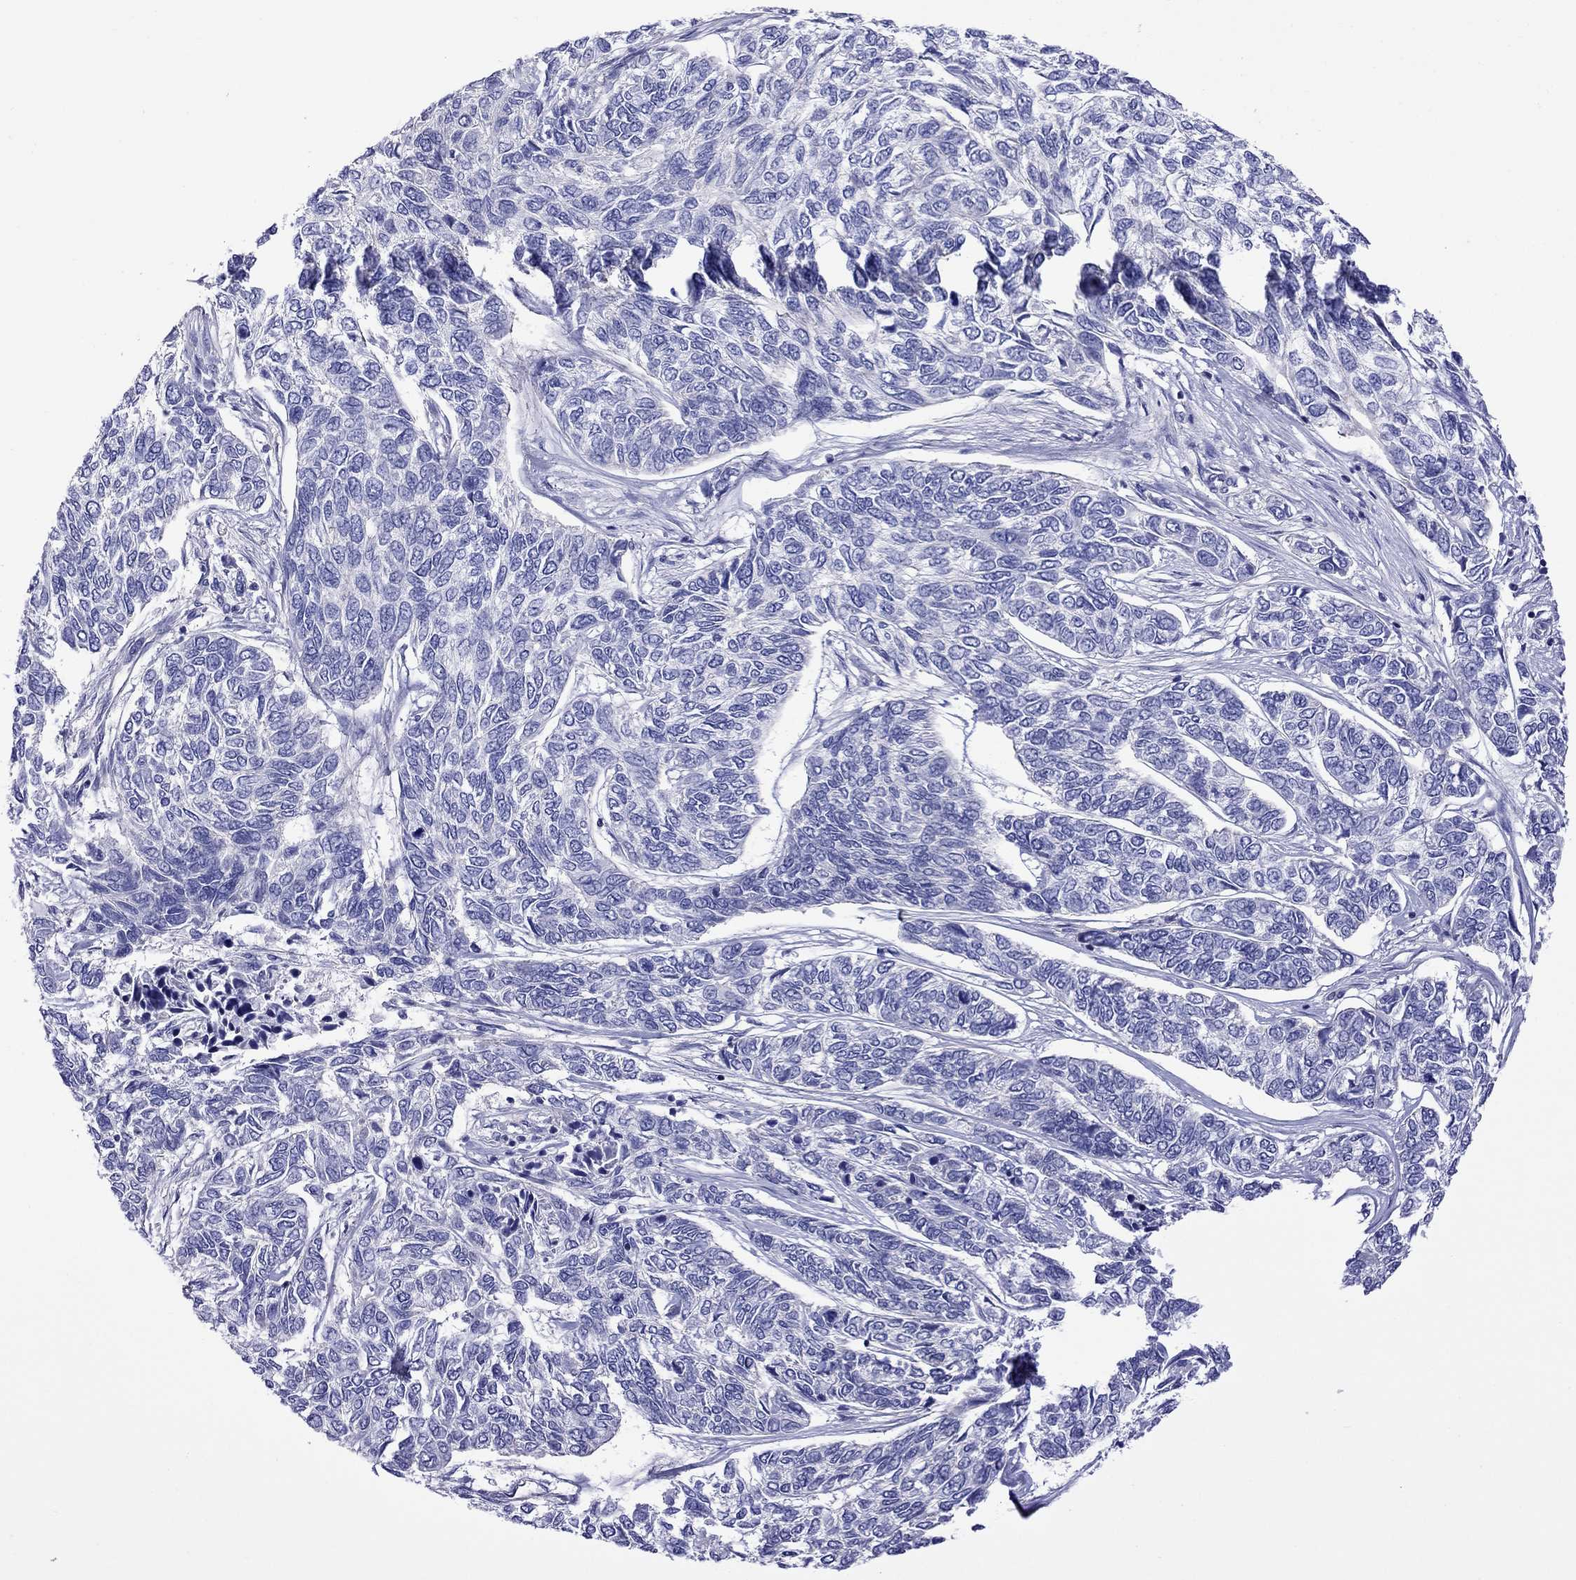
{"staining": {"intensity": "negative", "quantity": "none", "location": "none"}, "tissue": "skin cancer", "cell_type": "Tumor cells", "image_type": "cancer", "snomed": [{"axis": "morphology", "description": "Basal cell carcinoma"}, {"axis": "topography", "description": "Skin"}], "caption": "This is an immunohistochemistry image of skin basal cell carcinoma. There is no expression in tumor cells.", "gene": "STAR", "patient": {"sex": "female", "age": 65}}